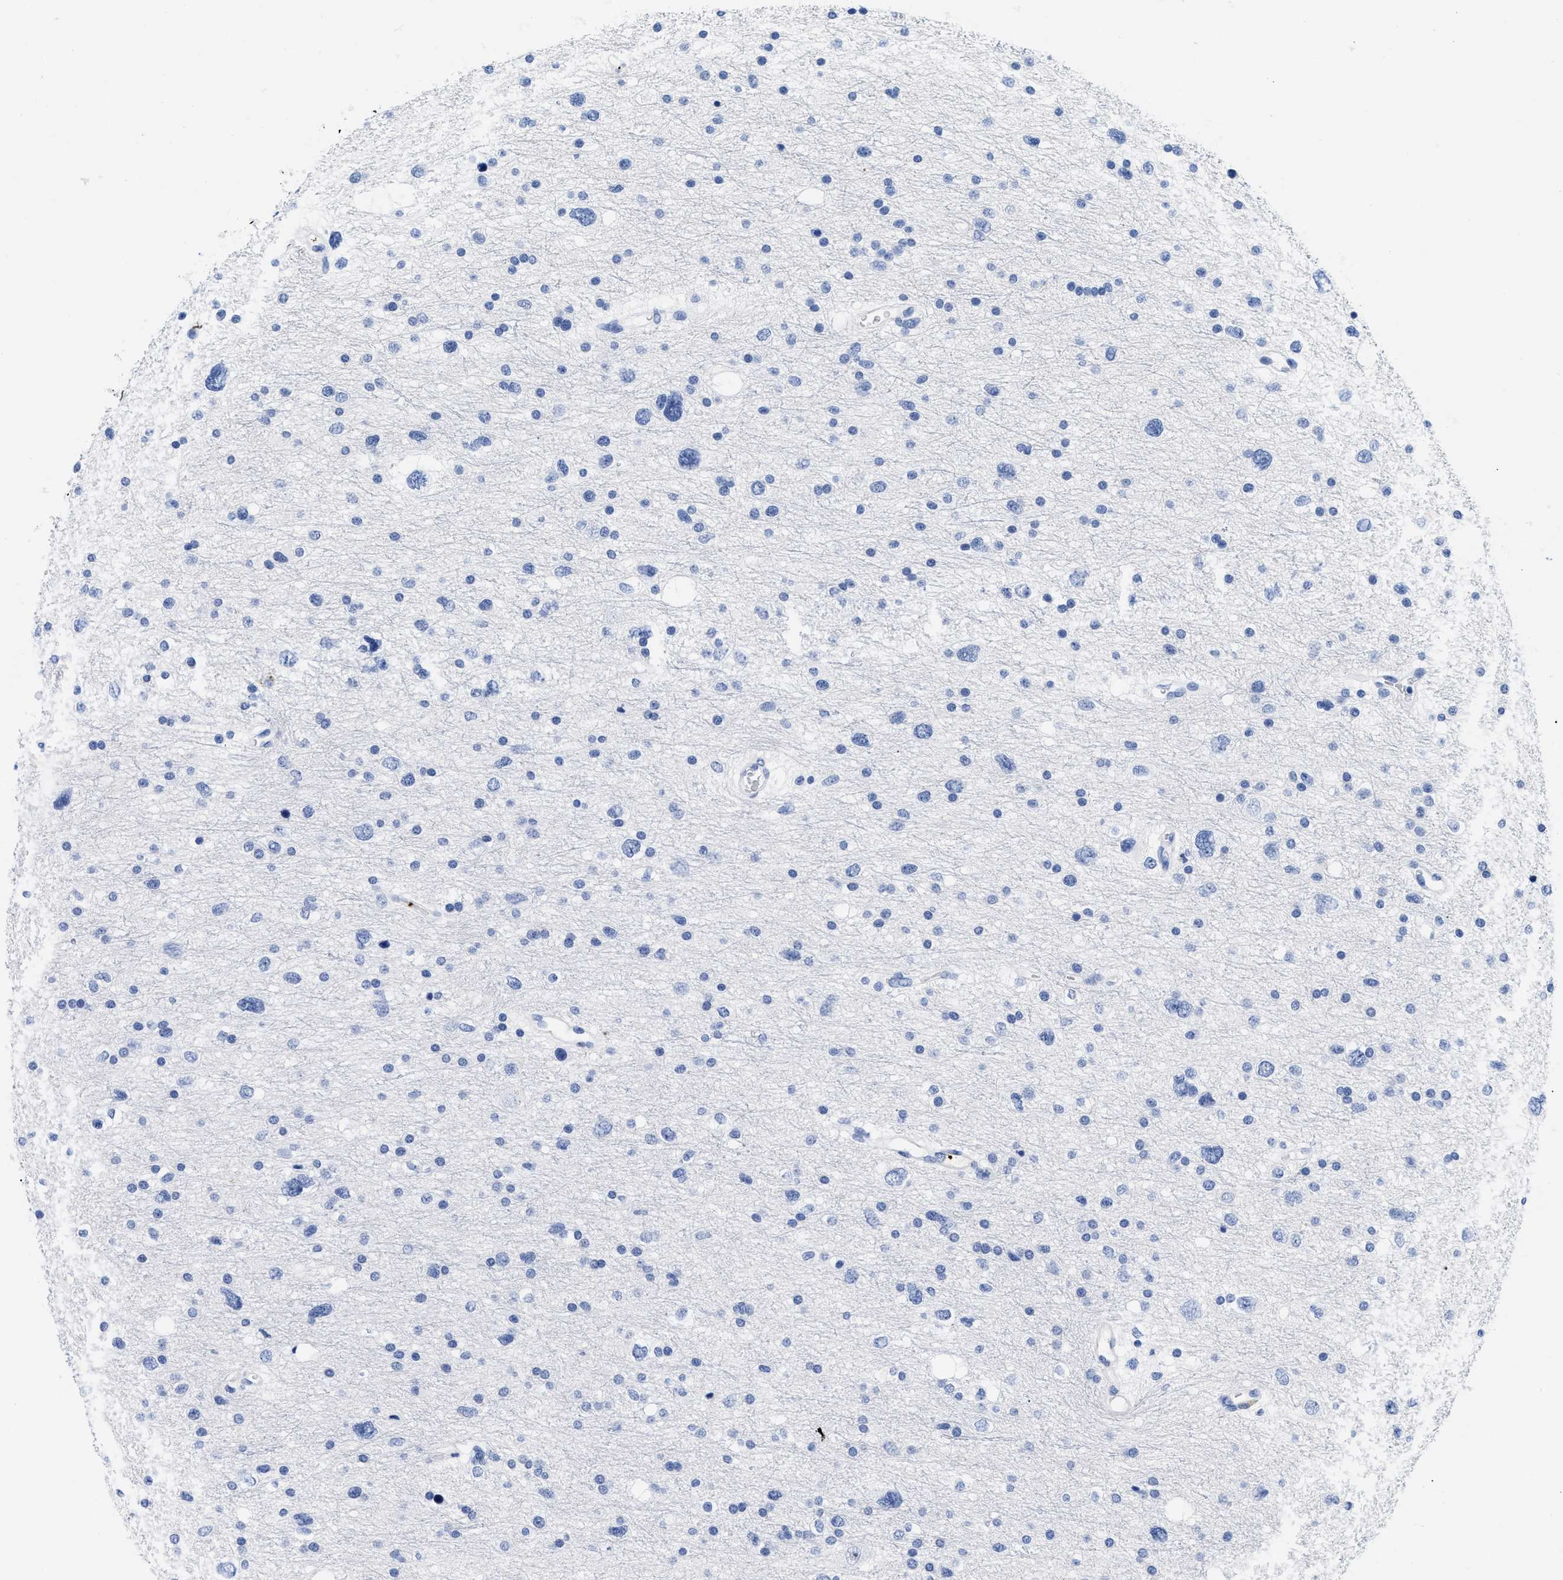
{"staining": {"intensity": "negative", "quantity": "none", "location": "none"}, "tissue": "glioma", "cell_type": "Tumor cells", "image_type": "cancer", "snomed": [{"axis": "morphology", "description": "Glioma, malignant, Low grade"}, {"axis": "topography", "description": "Brain"}], "caption": "This image is of malignant low-grade glioma stained with IHC to label a protein in brown with the nuclei are counter-stained blue. There is no positivity in tumor cells. (DAB (3,3'-diaminobenzidine) IHC with hematoxylin counter stain).", "gene": "TREML1", "patient": {"sex": "female", "age": 37}}